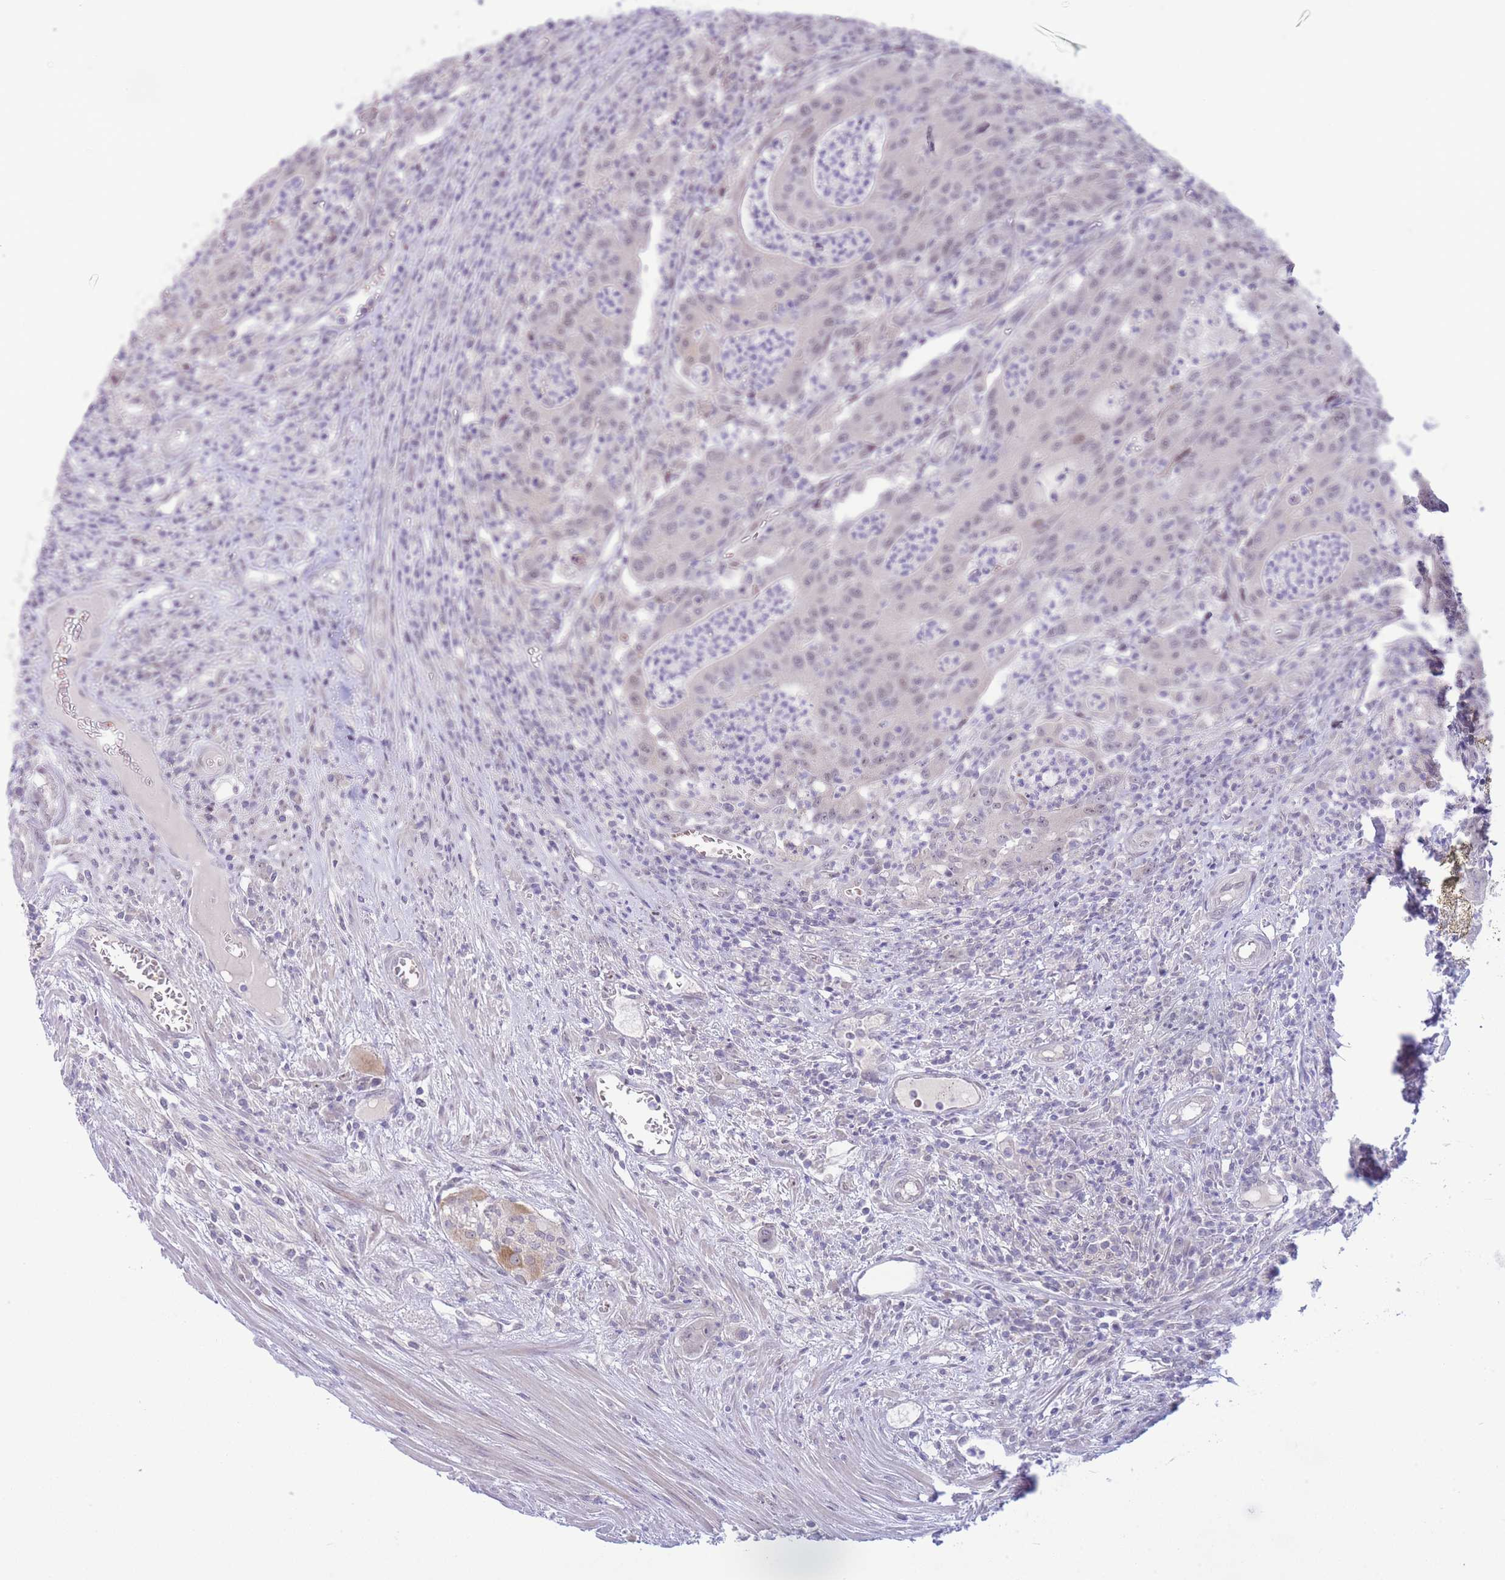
{"staining": {"intensity": "weak", "quantity": "<25%", "location": "nuclear"}, "tissue": "colorectal cancer", "cell_type": "Tumor cells", "image_type": "cancer", "snomed": [{"axis": "morphology", "description": "Adenocarcinoma, NOS"}, {"axis": "topography", "description": "Colon"}], "caption": "There is no significant staining in tumor cells of adenocarcinoma (colorectal).", "gene": "FBXO46", "patient": {"sex": "male", "age": 83}}